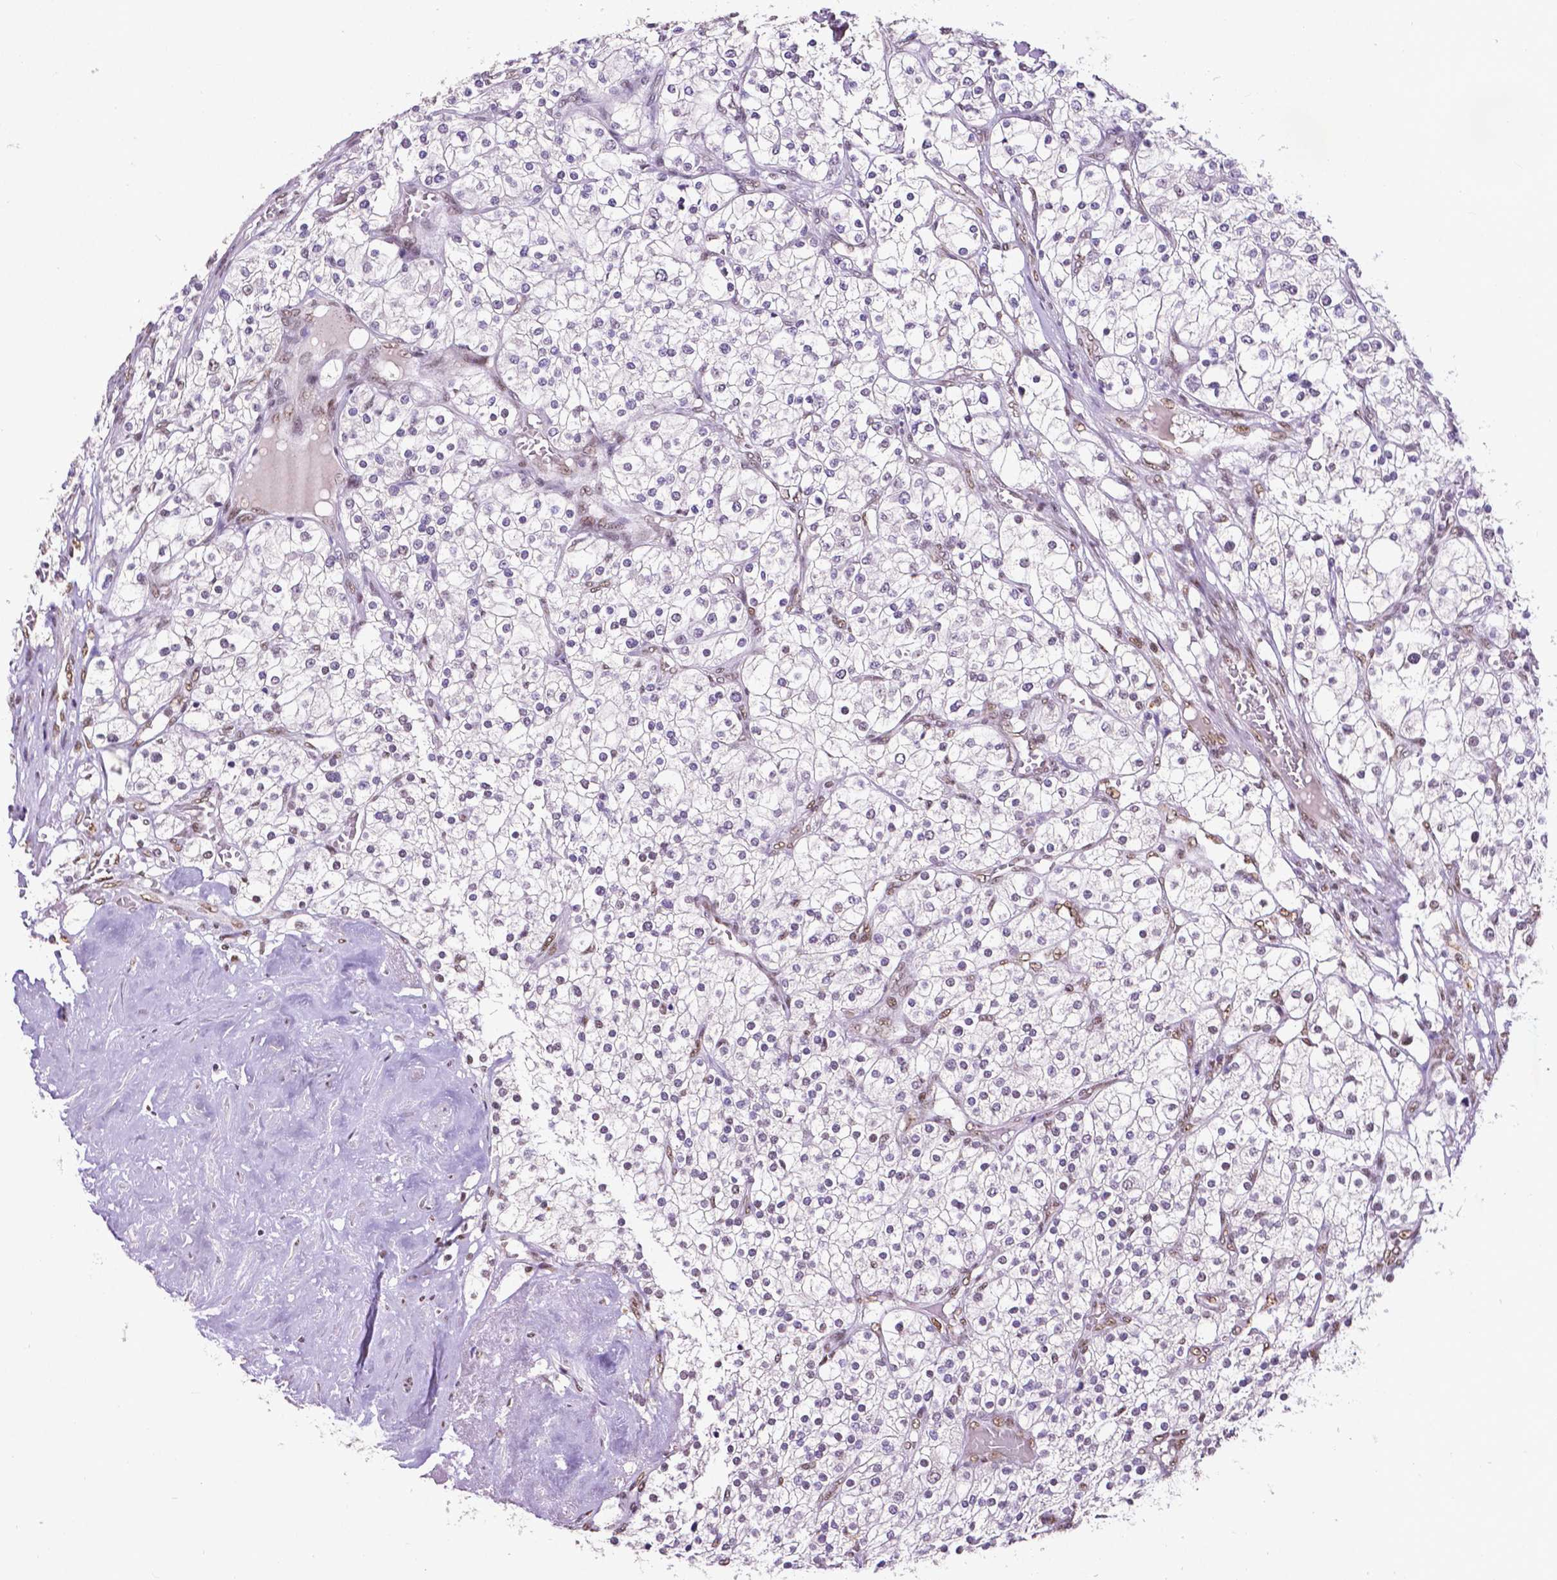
{"staining": {"intensity": "negative", "quantity": "none", "location": "none"}, "tissue": "renal cancer", "cell_type": "Tumor cells", "image_type": "cancer", "snomed": [{"axis": "morphology", "description": "Adenocarcinoma, NOS"}, {"axis": "topography", "description": "Kidney"}], "caption": "Histopathology image shows no protein expression in tumor cells of renal cancer tissue.", "gene": "ATRX", "patient": {"sex": "male", "age": 80}}